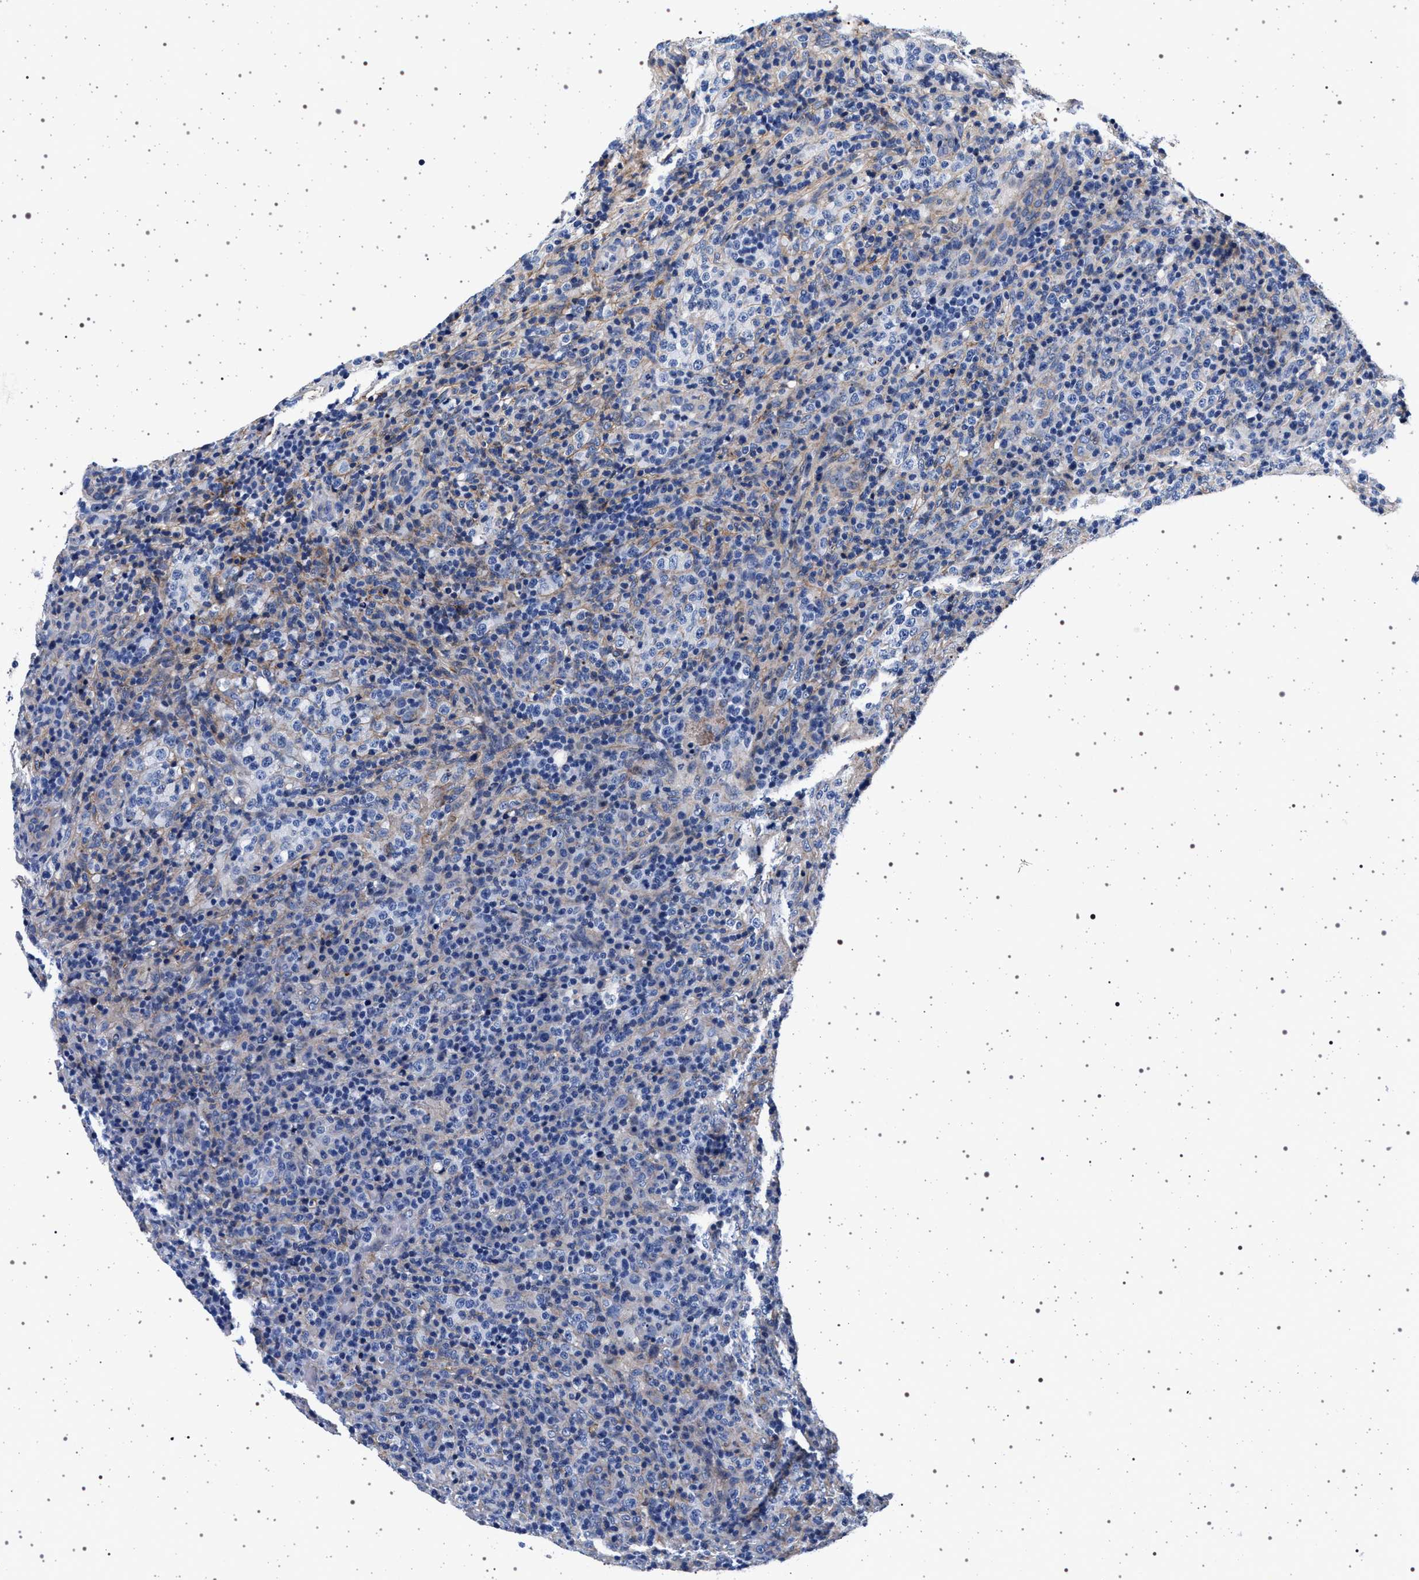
{"staining": {"intensity": "negative", "quantity": "none", "location": "none"}, "tissue": "lymphoma", "cell_type": "Tumor cells", "image_type": "cancer", "snomed": [{"axis": "morphology", "description": "Malignant lymphoma, non-Hodgkin's type, High grade"}, {"axis": "topography", "description": "Lymph node"}], "caption": "Malignant lymphoma, non-Hodgkin's type (high-grade) was stained to show a protein in brown. There is no significant positivity in tumor cells.", "gene": "SLC9A1", "patient": {"sex": "female", "age": 76}}